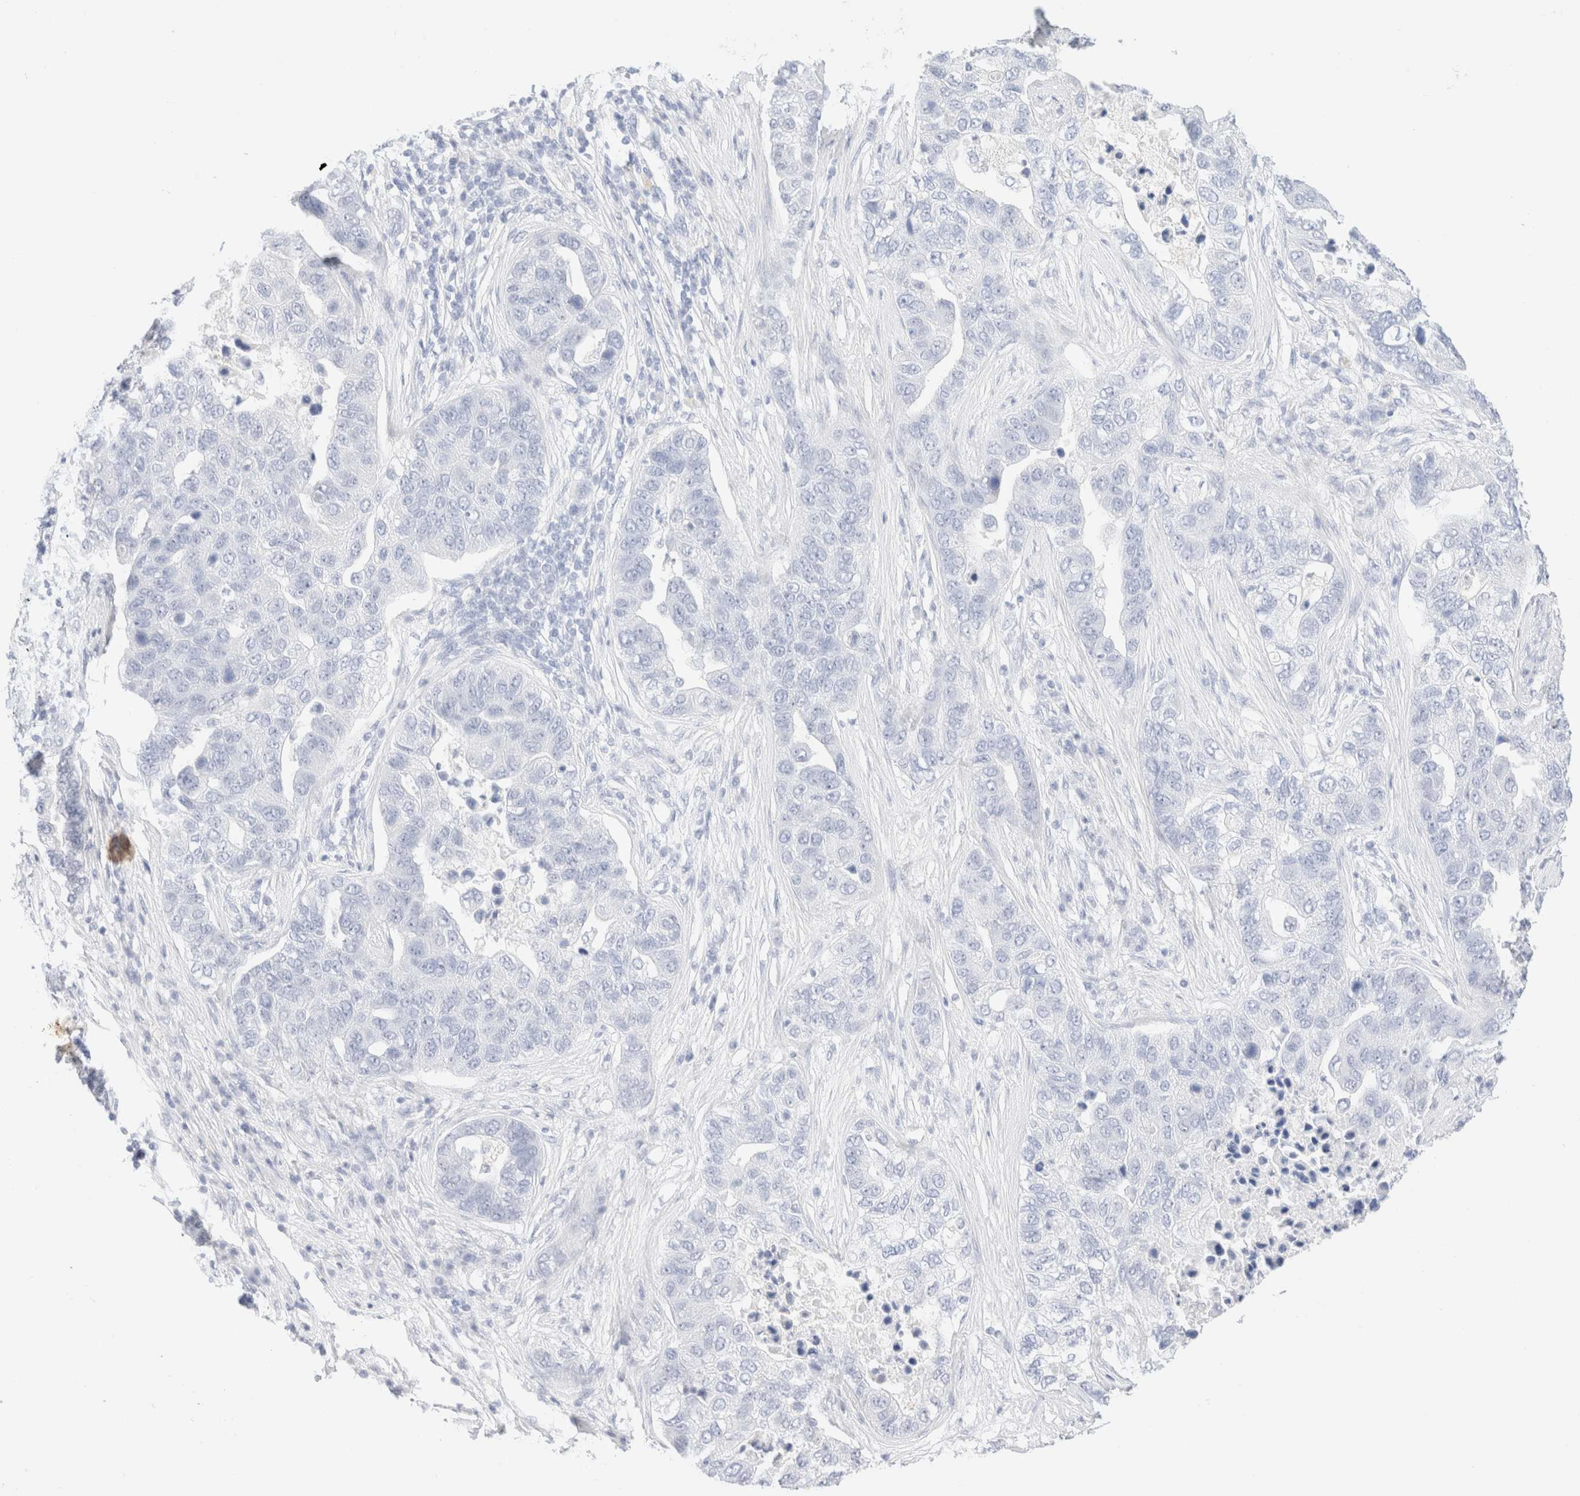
{"staining": {"intensity": "negative", "quantity": "none", "location": "none"}, "tissue": "pancreatic cancer", "cell_type": "Tumor cells", "image_type": "cancer", "snomed": [{"axis": "morphology", "description": "Adenocarcinoma, NOS"}, {"axis": "topography", "description": "Pancreas"}], "caption": "Tumor cells show no significant positivity in pancreatic adenocarcinoma.", "gene": "KRT15", "patient": {"sex": "female", "age": 61}}